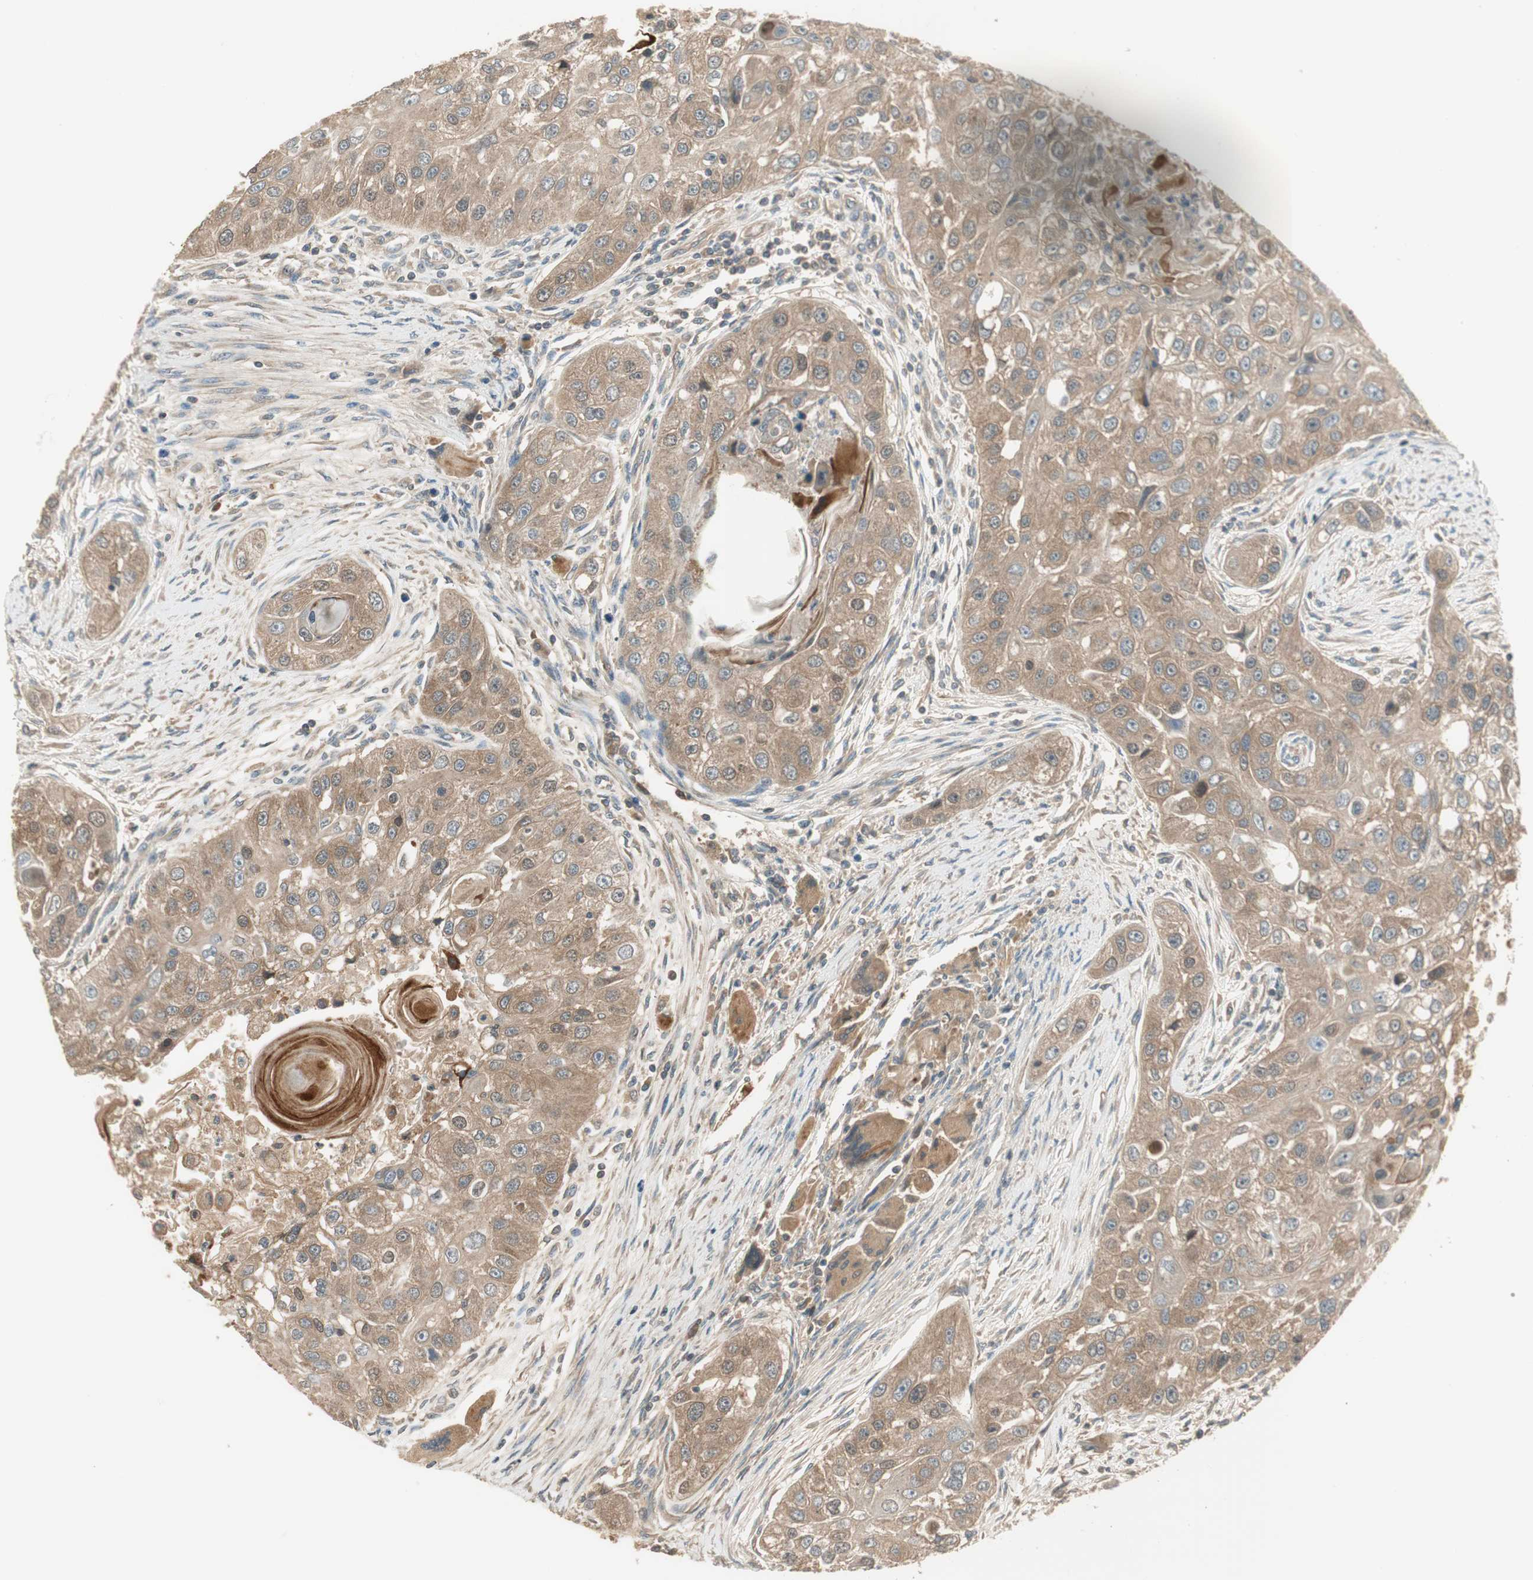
{"staining": {"intensity": "weak", "quantity": ">75%", "location": "cytoplasmic/membranous"}, "tissue": "head and neck cancer", "cell_type": "Tumor cells", "image_type": "cancer", "snomed": [{"axis": "morphology", "description": "Normal tissue, NOS"}, {"axis": "morphology", "description": "Squamous cell carcinoma, NOS"}, {"axis": "topography", "description": "Skeletal muscle"}, {"axis": "topography", "description": "Head-Neck"}], "caption": "Weak cytoplasmic/membranous protein positivity is present in about >75% of tumor cells in head and neck squamous cell carcinoma. The staining was performed using DAB to visualize the protein expression in brown, while the nuclei were stained in blue with hematoxylin (Magnification: 20x).", "gene": "PFDN5", "patient": {"sex": "male", "age": 51}}